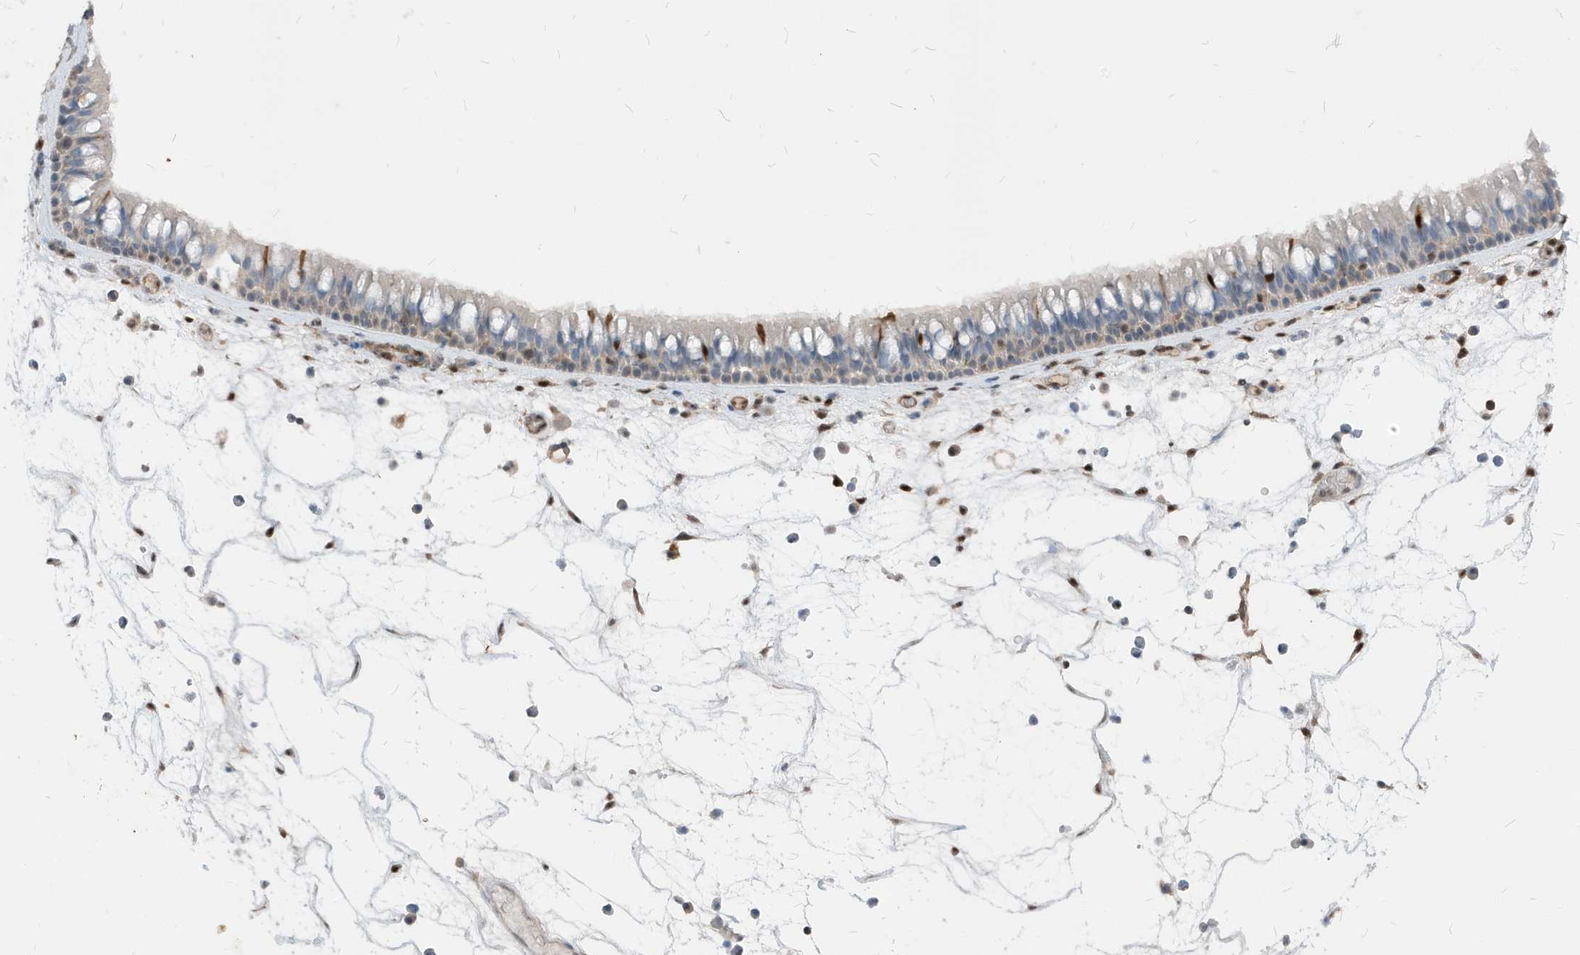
{"staining": {"intensity": "moderate", "quantity": "<25%", "location": "nuclear"}, "tissue": "nasopharynx", "cell_type": "Respiratory epithelial cells", "image_type": "normal", "snomed": [{"axis": "morphology", "description": "Normal tissue, NOS"}, {"axis": "morphology", "description": "Inflammation, NOS"}, {"axis": "morphology", "description": "Malignant melanoma, Metastatic site"}, {"axis": "topography", "description": "Nasopharynx"}], "caption": "IHC of benign nasopharynx shows low levels of moderate nuclear expression in approximately <25% of respiratory epithelial cells.", "gene": "NCOA7", "patient": {"sex": "male", "age": 70}}